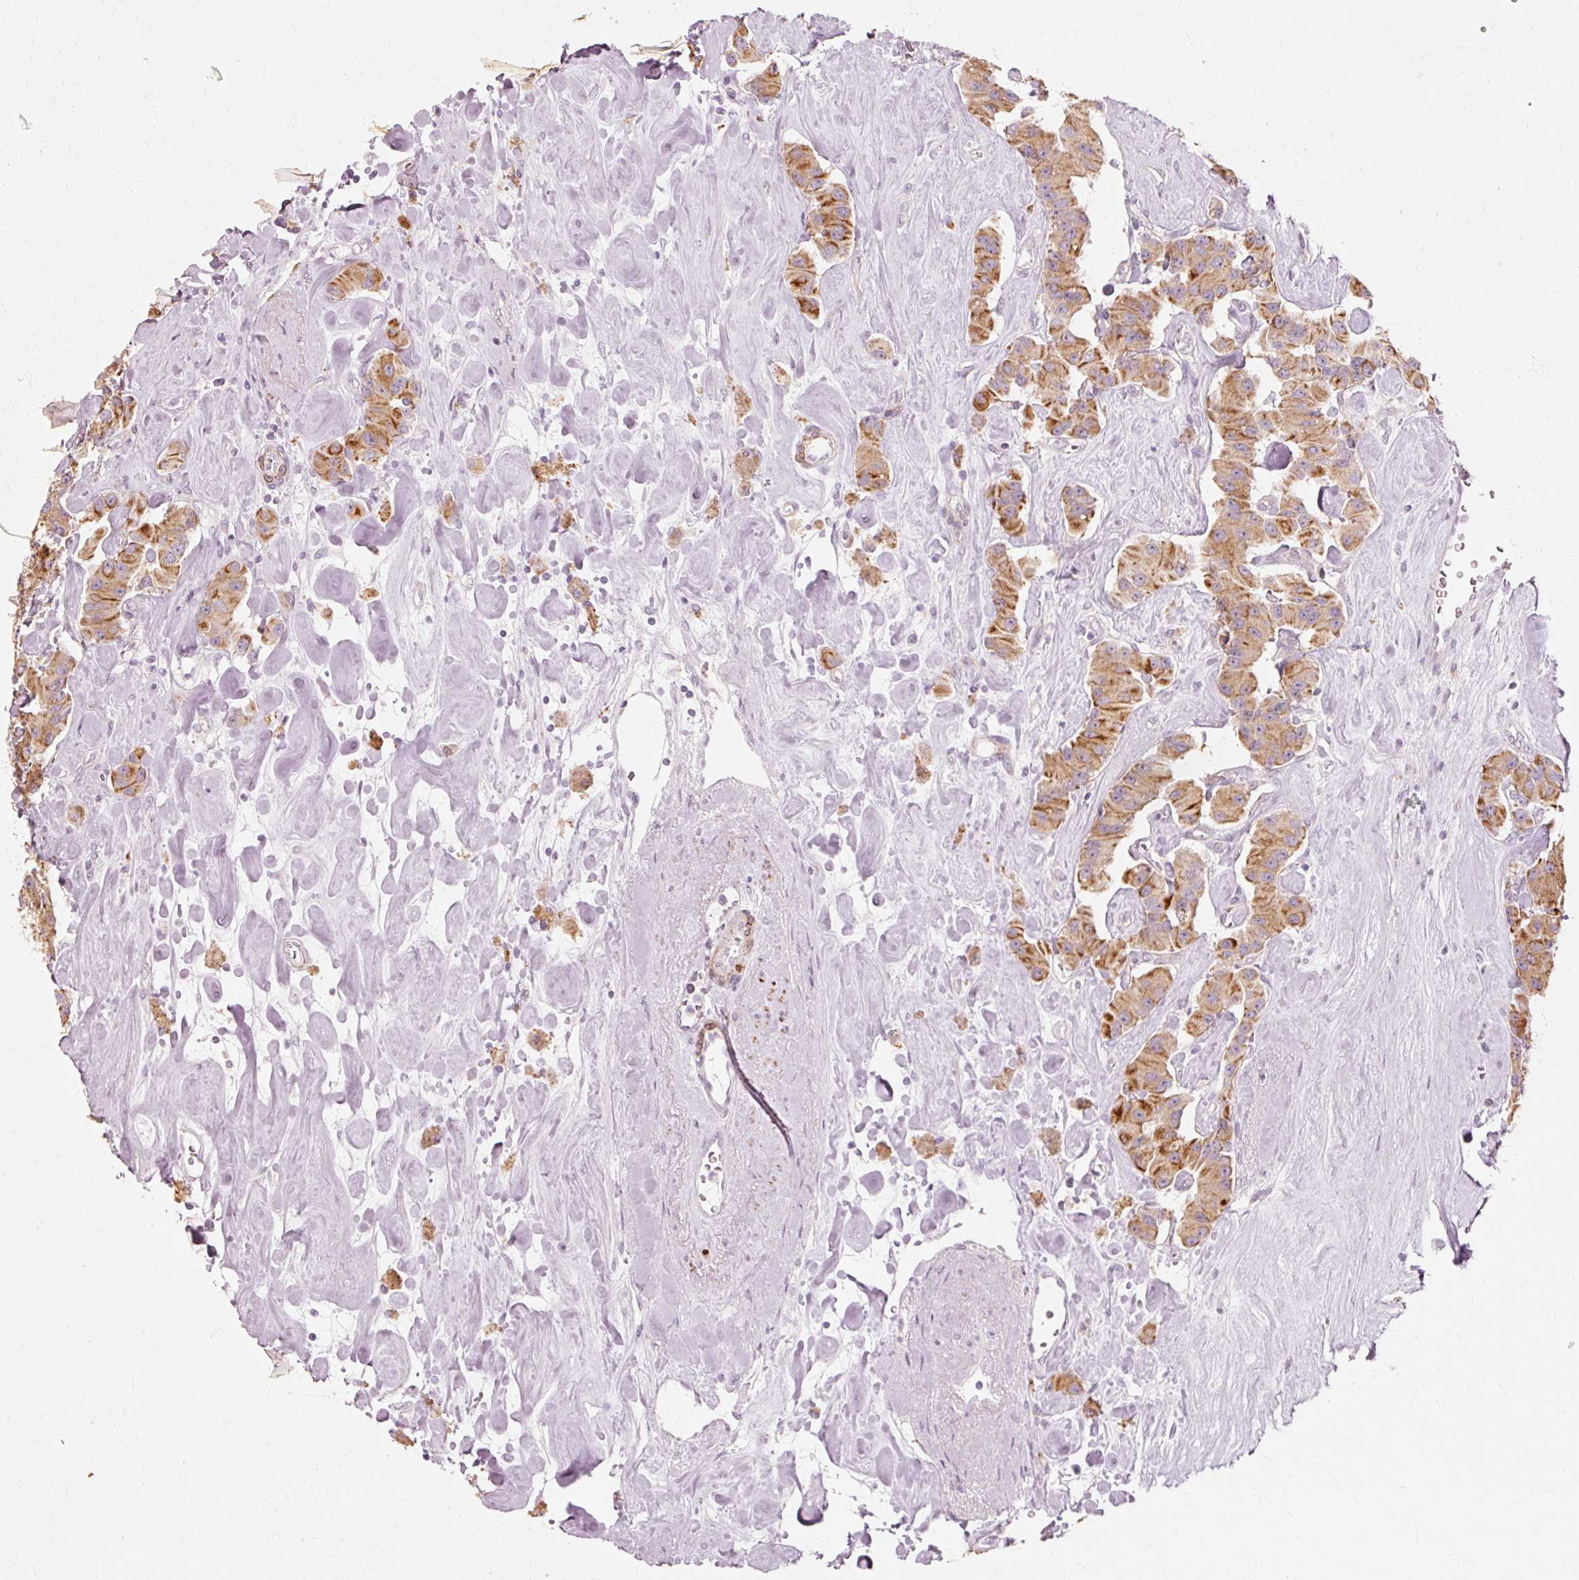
{"staining": {"intensity": "moderate", "quantity": ">75%", "location": "cytoplasmic/membranous"}, "tissue": "carcinoid", "cell_type": "Tumor cells", "image_type": "cancer", "snomed": [{"axis": "morphology", "description": "Carcinoid, malignant, NOS"}, {"axis": "topography", "description": "Pancreas"}], "caption": "Immunohistochemistry staining of carcinoid, which shows medium levels of moderate cytoplasmic/membranous staining in approximately >75% of tumor cells indicating moderate cytoplasmic/membranous protein expression. The staining was performed using DAB (3,3'-diaminobenzidine) (brown) for protein detection and nuclei were counterstained in hematoxylin (blue).", "gene": "TRIM73", "patient": {"sex": "male", "age": 41}}